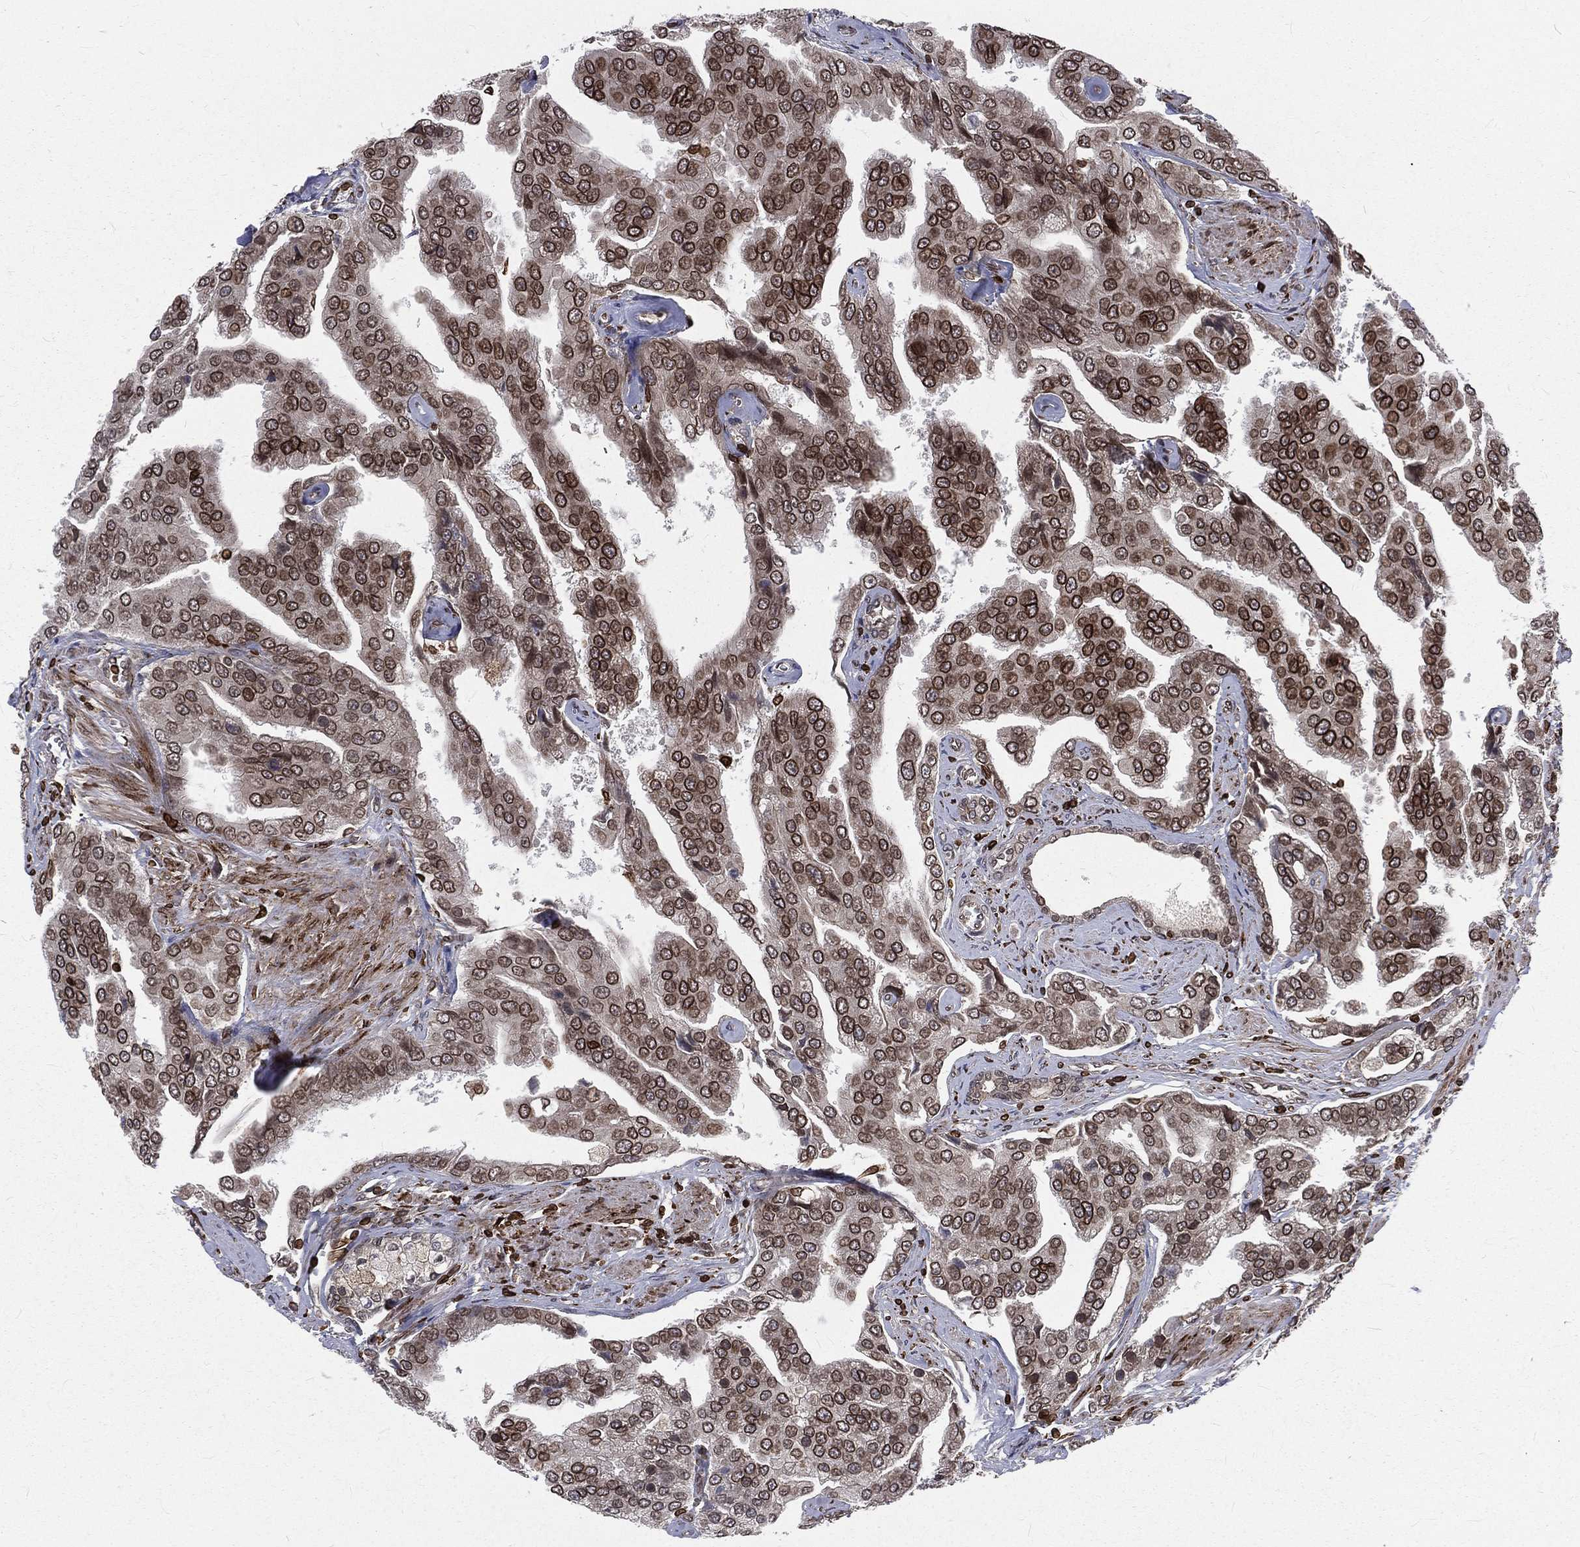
{"staining": {"intensity": "strong", "quantity": "<25%", "location": "cytoplasmic/membranous,nuclear"}, "tissue": "prostate cancer", "cell_type": "Tumor cells", "image_type": "cancer", "snomed": [{"axis": "morphology", "description": "Adenocarcinoma, NOS"}, {"axis": "topography", "description": "Prostate and seminal vesicle, NOS"}, {"axis": "topography", "description": "Prostate"}], "caption": "Immunohistochemistry histopathology image of prostate cancer (adenocarcinoma) stained for a protein (brown), which displays medium levels of strong cytoplasmic/membranous and nuclear expression in about <25% of tumor cells.", "gene": "LBR", "patient": {"sex": "male", "age": 69}}